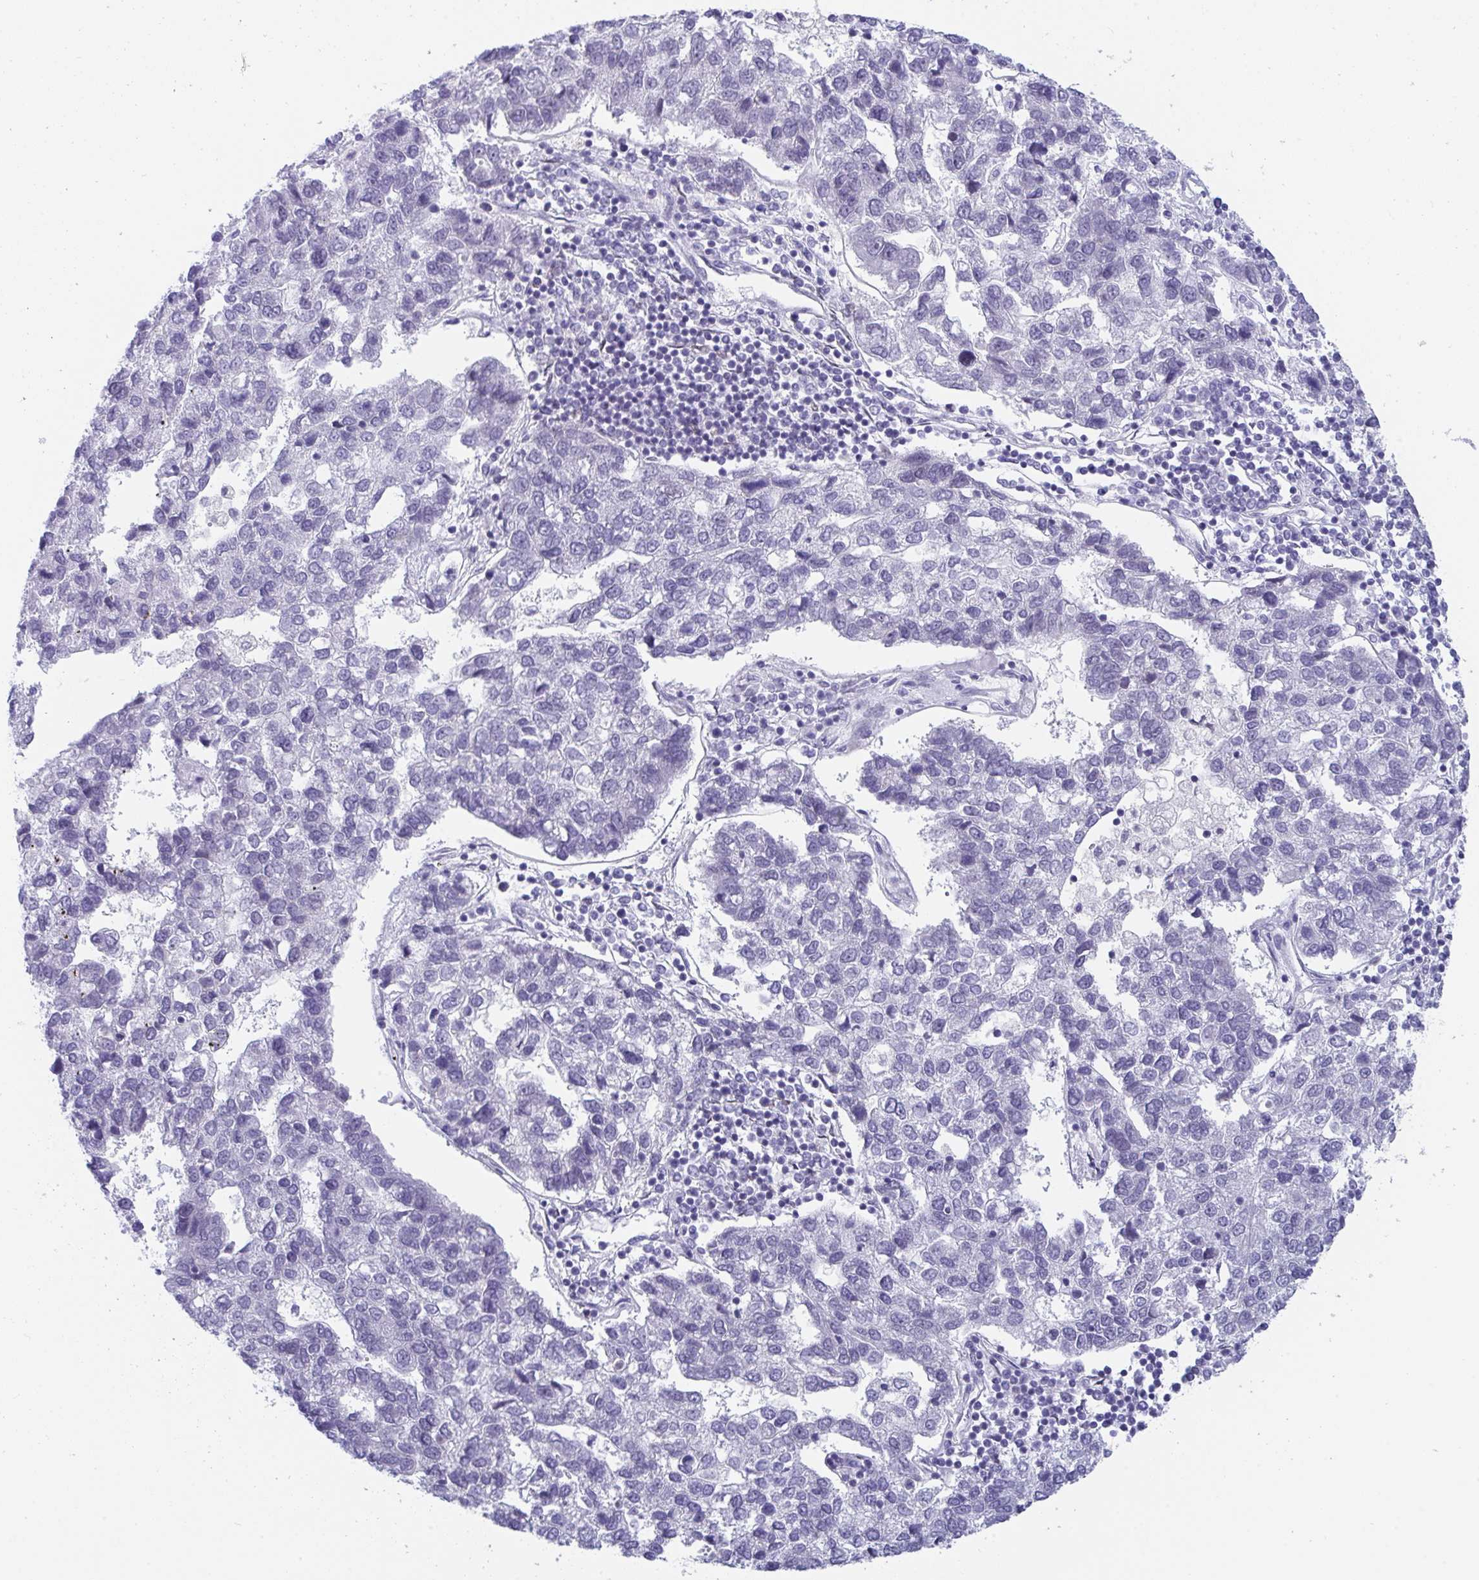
{"staining": {"intensity": "negative", "quantity": "none", "location": "none"}, "tissue": "pancreatic cancer", "cell_type": "Tumor cells", "image_type": "cancer", "snomed": [{"axis": "morphology", "description": "Adenocarcinoma, NOS"}, {"axis": "topography", "description": "Pancreas"}], "caption": "Protein analysis of adenocarcinoma (pancreatic) reveals no significant positivity in tumor cells. (Stains: DAB IHC with hematoxylin counter stain, Microscopy: brightfield microscopy at high magnification).", "gene": "BMAL2", "patient": {"sex": "female", "age": 61}}